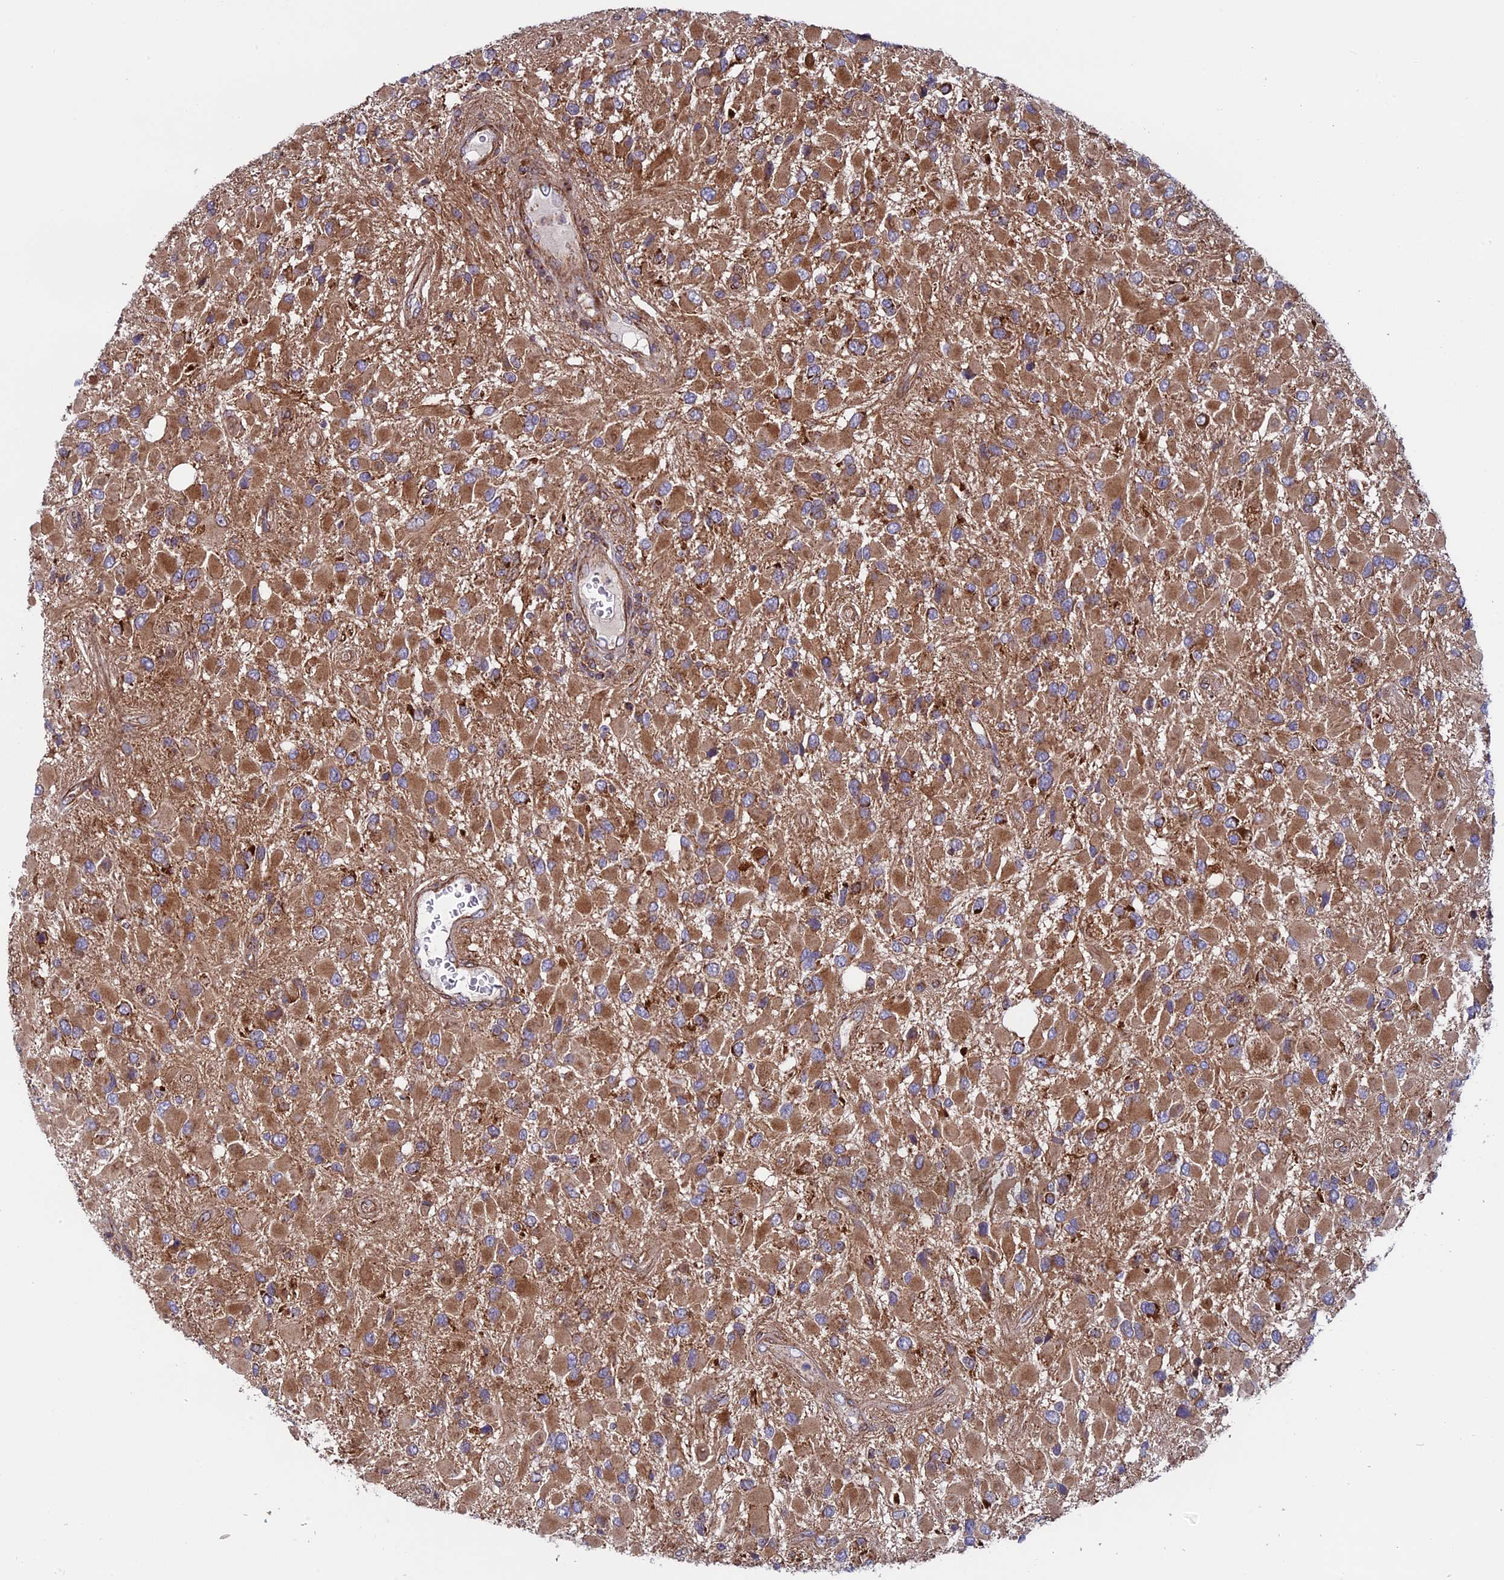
{"staining": {"intensity": "moderate", "quantity": ">75%", "location": "cytoplasmic/membranous"}, "tissue": "glioma", "cell_type": "Tumor cells", "image_type": "cancer", "snomed": [{"axis": "morphology", "description": "Glioma, malignant, High grade"}, {"axis": "topography", "description": "Brain"}], "caption": "This is a photomicrograph of IHC staining of malignant high-grade glioma, which shows moderate staining in the cytoplasmic/membranous of tumor cells.", "gene": "CCDC8", "patient": {"sex": "male", "age": 53}}